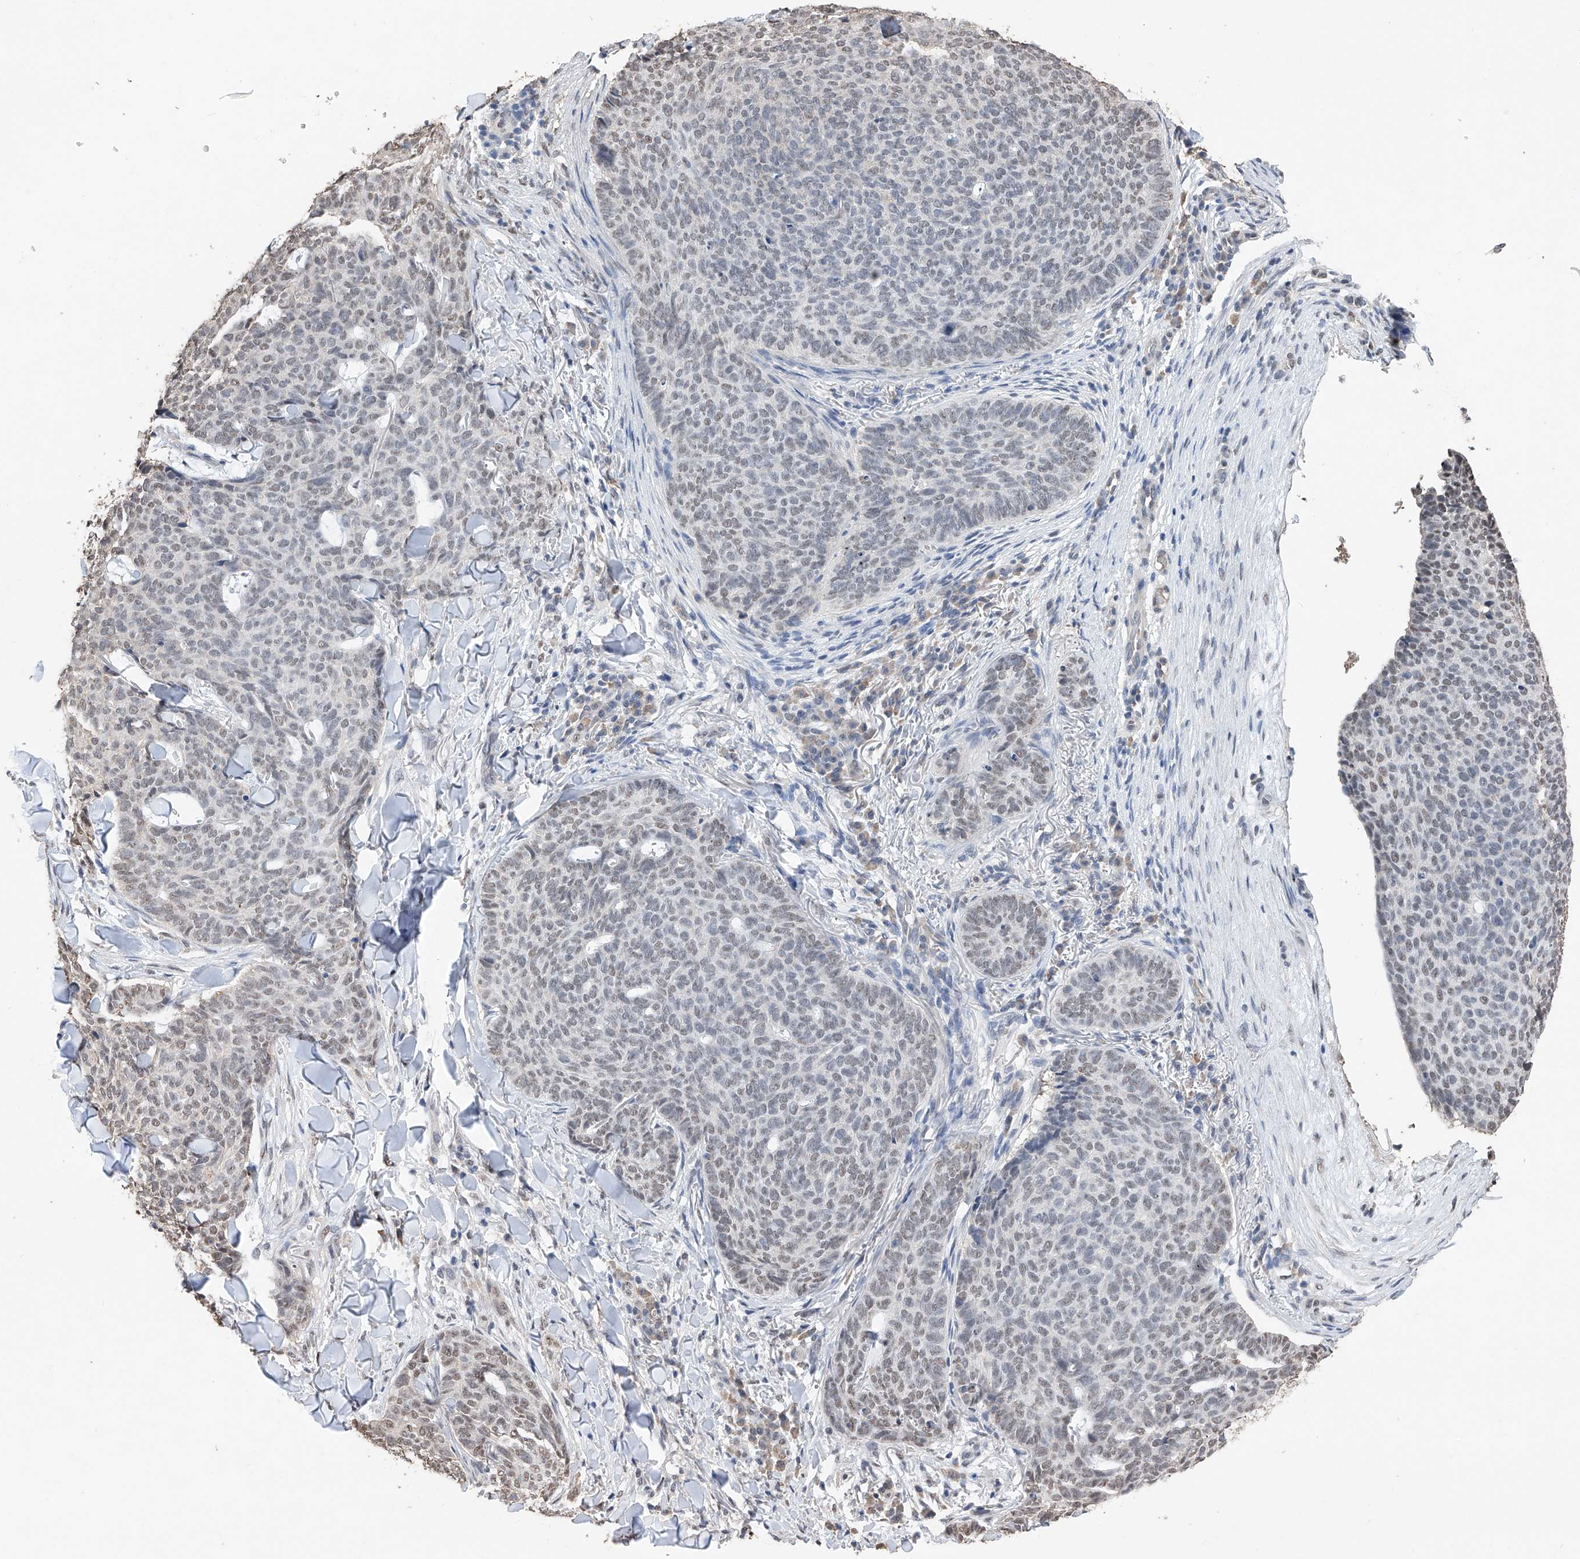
{"staining": {"intensity": "weak", "quantity": "25%-75%", "location": "nuclear"}, "tissue": "skin cancer", "cell_type": "Tumor cells", "image_type": "cancer", "snomed": [{"axis": "morphology", "description": "Normal tissue, NOS"}, {"axis": "morphology", "description": "Basal cell carcinoma"}, {"axis": "topography", "description": "Skin"}], "caption": "IHC of basal cell carcinoma (skin) displays low levels of weak nuclear expression in about 25%-75% of tumor cells.", "gene": "DMAP1", "patient": {"sex": "male", "age": 50}}